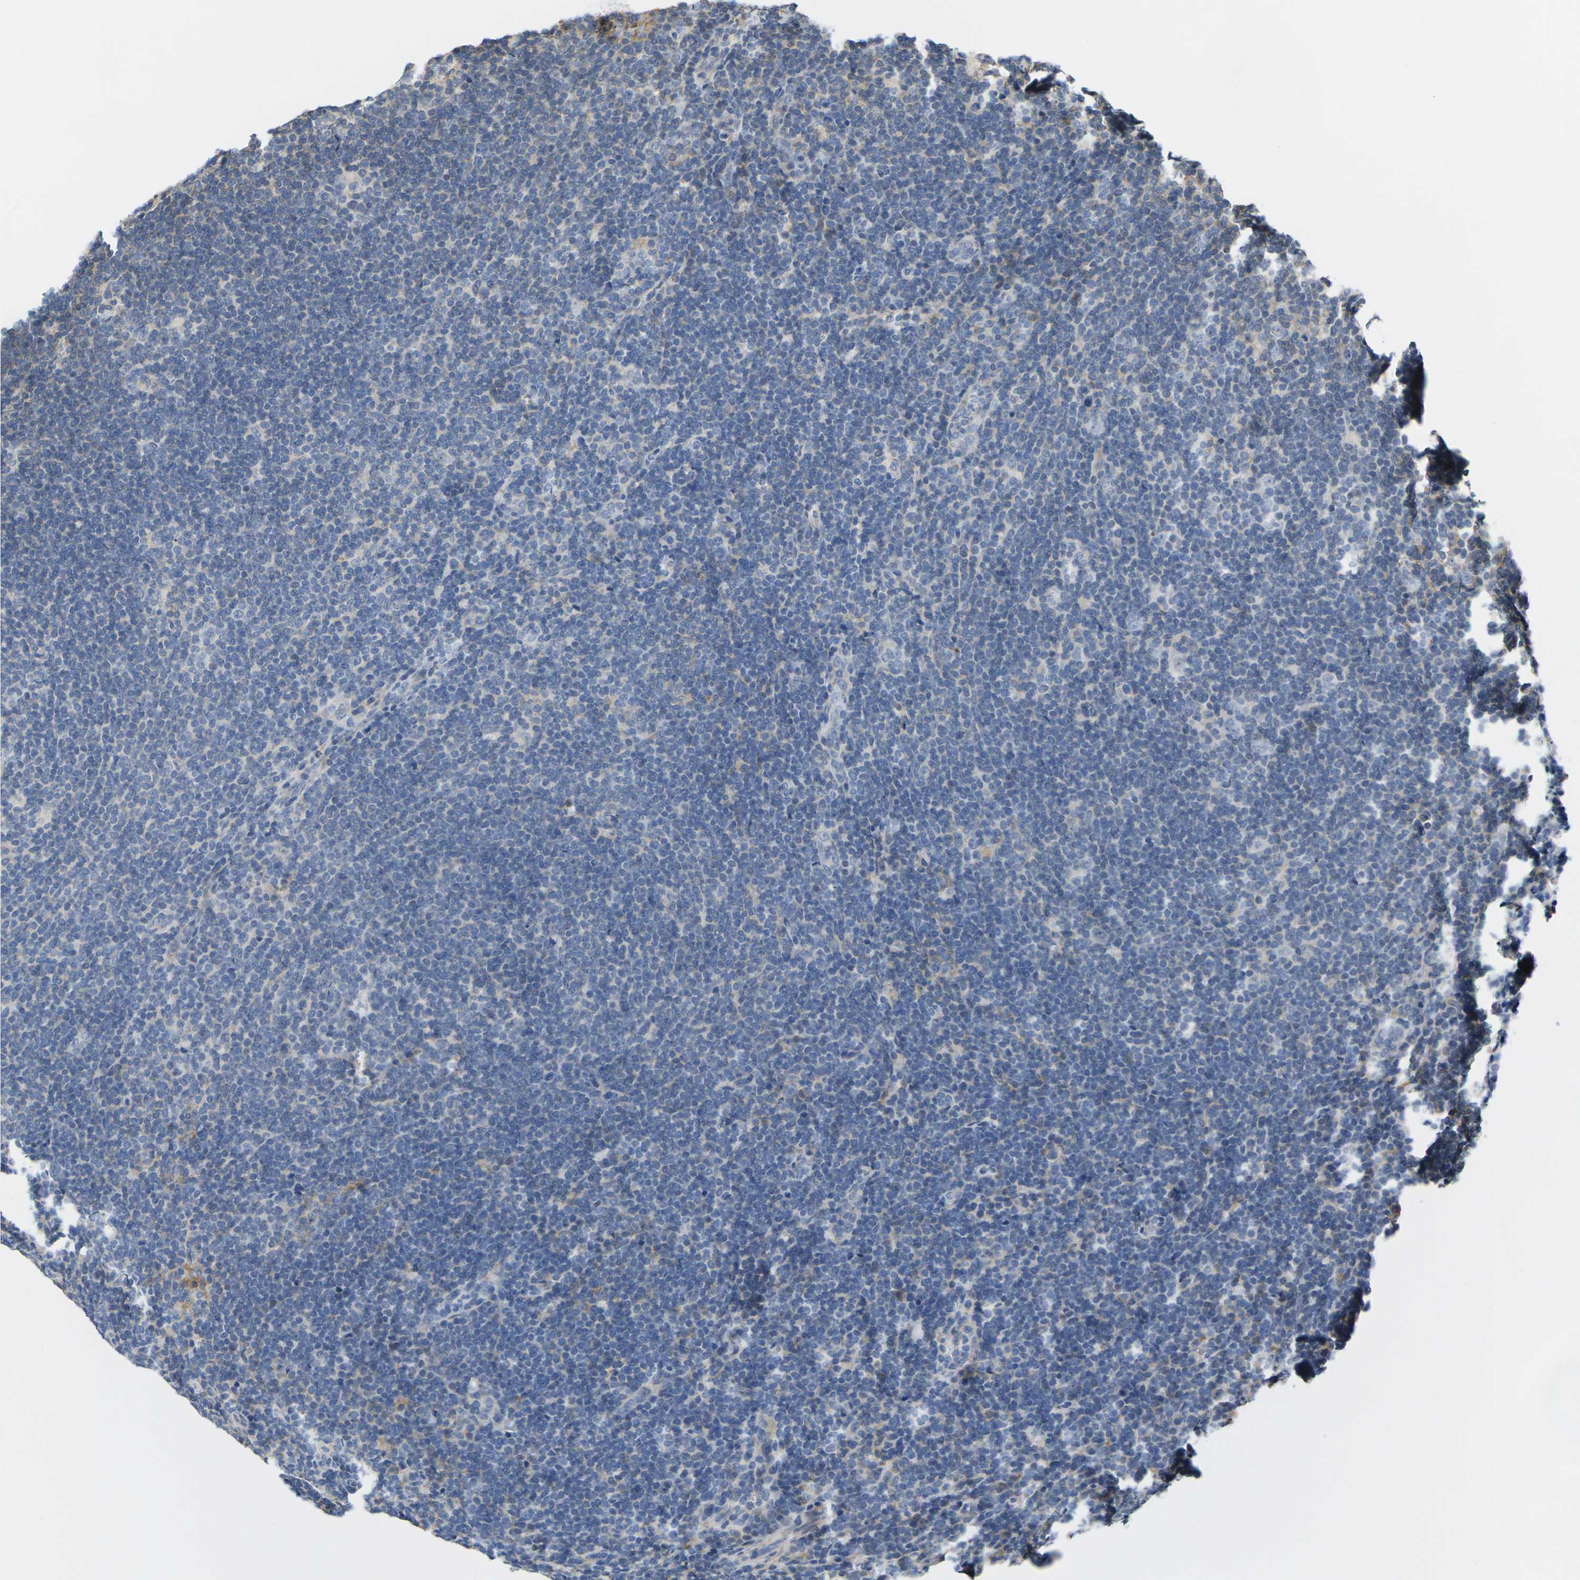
{"staining": {"intensity": "negative", "quantity": "none", "location": "none"}, "tissue": "lymphoma", "cell_type": "Tumor cells", "image_type": "cancer", "snomed": [{"axis": "morphology", "description": "Hodgkin's disease, NOS"}, {"axis": "topography", "description": "Lymph node"}], "caption": "Human lymphoma stained for a protein using immunohistochemistry exhibits no expression in tumor cells.", "gene": "OTOF", "patient": {"sex": "female", "age": 57}}